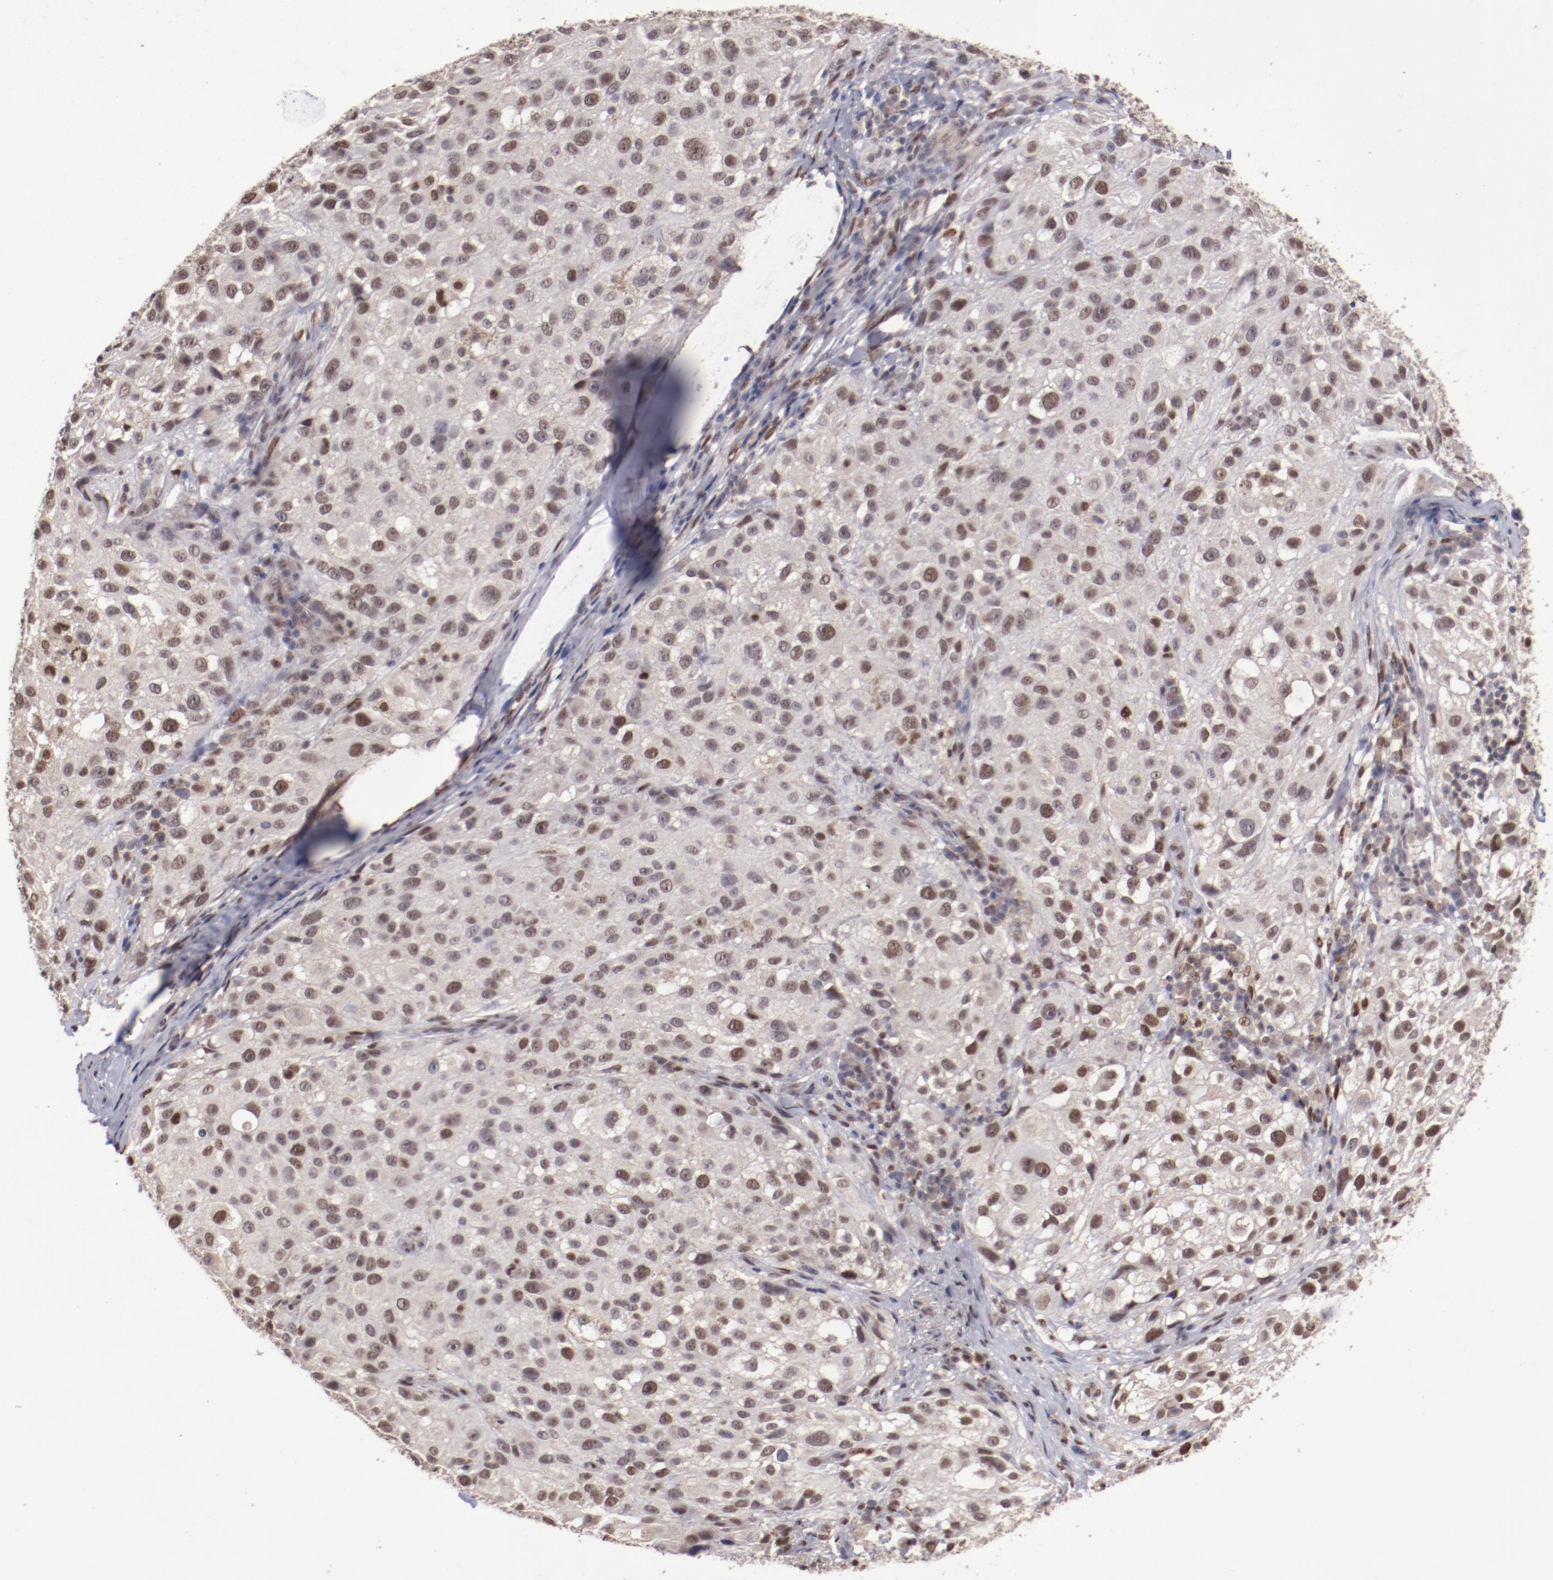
{"staining": {"intensity": "moderate", "quantity": ">75%", "location": "nuclear"}, "tissue": "melanoma", "cell_type": "Tumor cells", "image_type": "cancer", "snomed": [{"axis": "morphology", "description": "Necrosis, NOS"}, {"axis": "morphology", "description": "Malignant melanoma, NOS"}, {"axis": "topography", "description": "Skin"}], "caption": "Tumor cells display medium levels of moderate nuclear positivity in about >75% of cells in malignant melanoma.", "gene": "ARNT", "patient": {"sex": "female", "age": 87}}